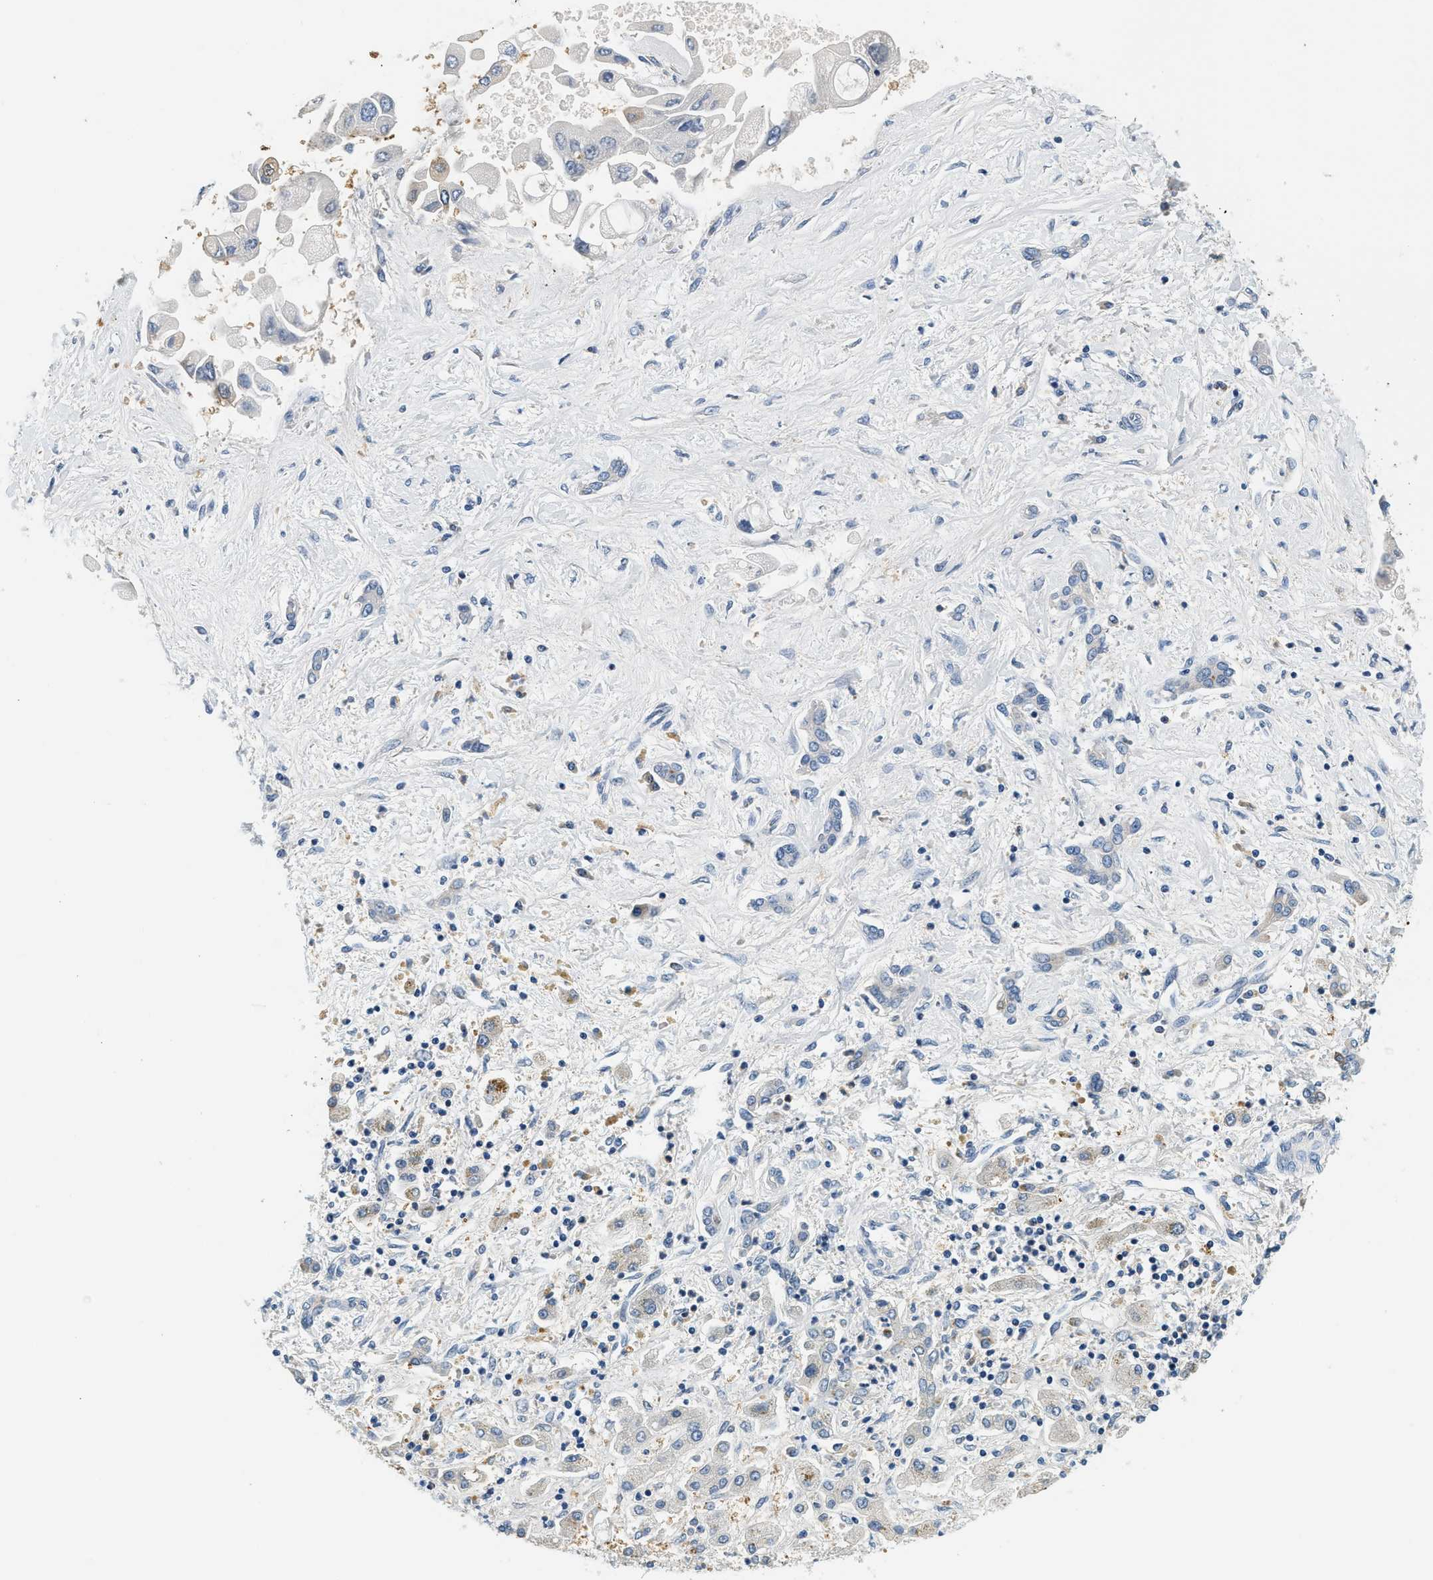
{"staining": {"intensity": "moderate", "quantity": "<25%", "location": "cytoplasmic/membranous"}, "tissue": "liver cancer", "cell_type": "Tumor cells", "image_type": "cancer", "snomed": [{"axis": "morphology", "description": "Cholangiocarcinoma"}, {"axis": "topography", "description": "Liver"}], "caption": "A brown stain highlights moderate cytoplasmic/membranous staining of a protein in liver cholangiocarcinoma tumor cells. Immunohistochemistry stains the protein of interest in brown and the nuclei are stained blue.", "gene": "SLC35E1", "patient": {"sex": "male", "age": 50}}